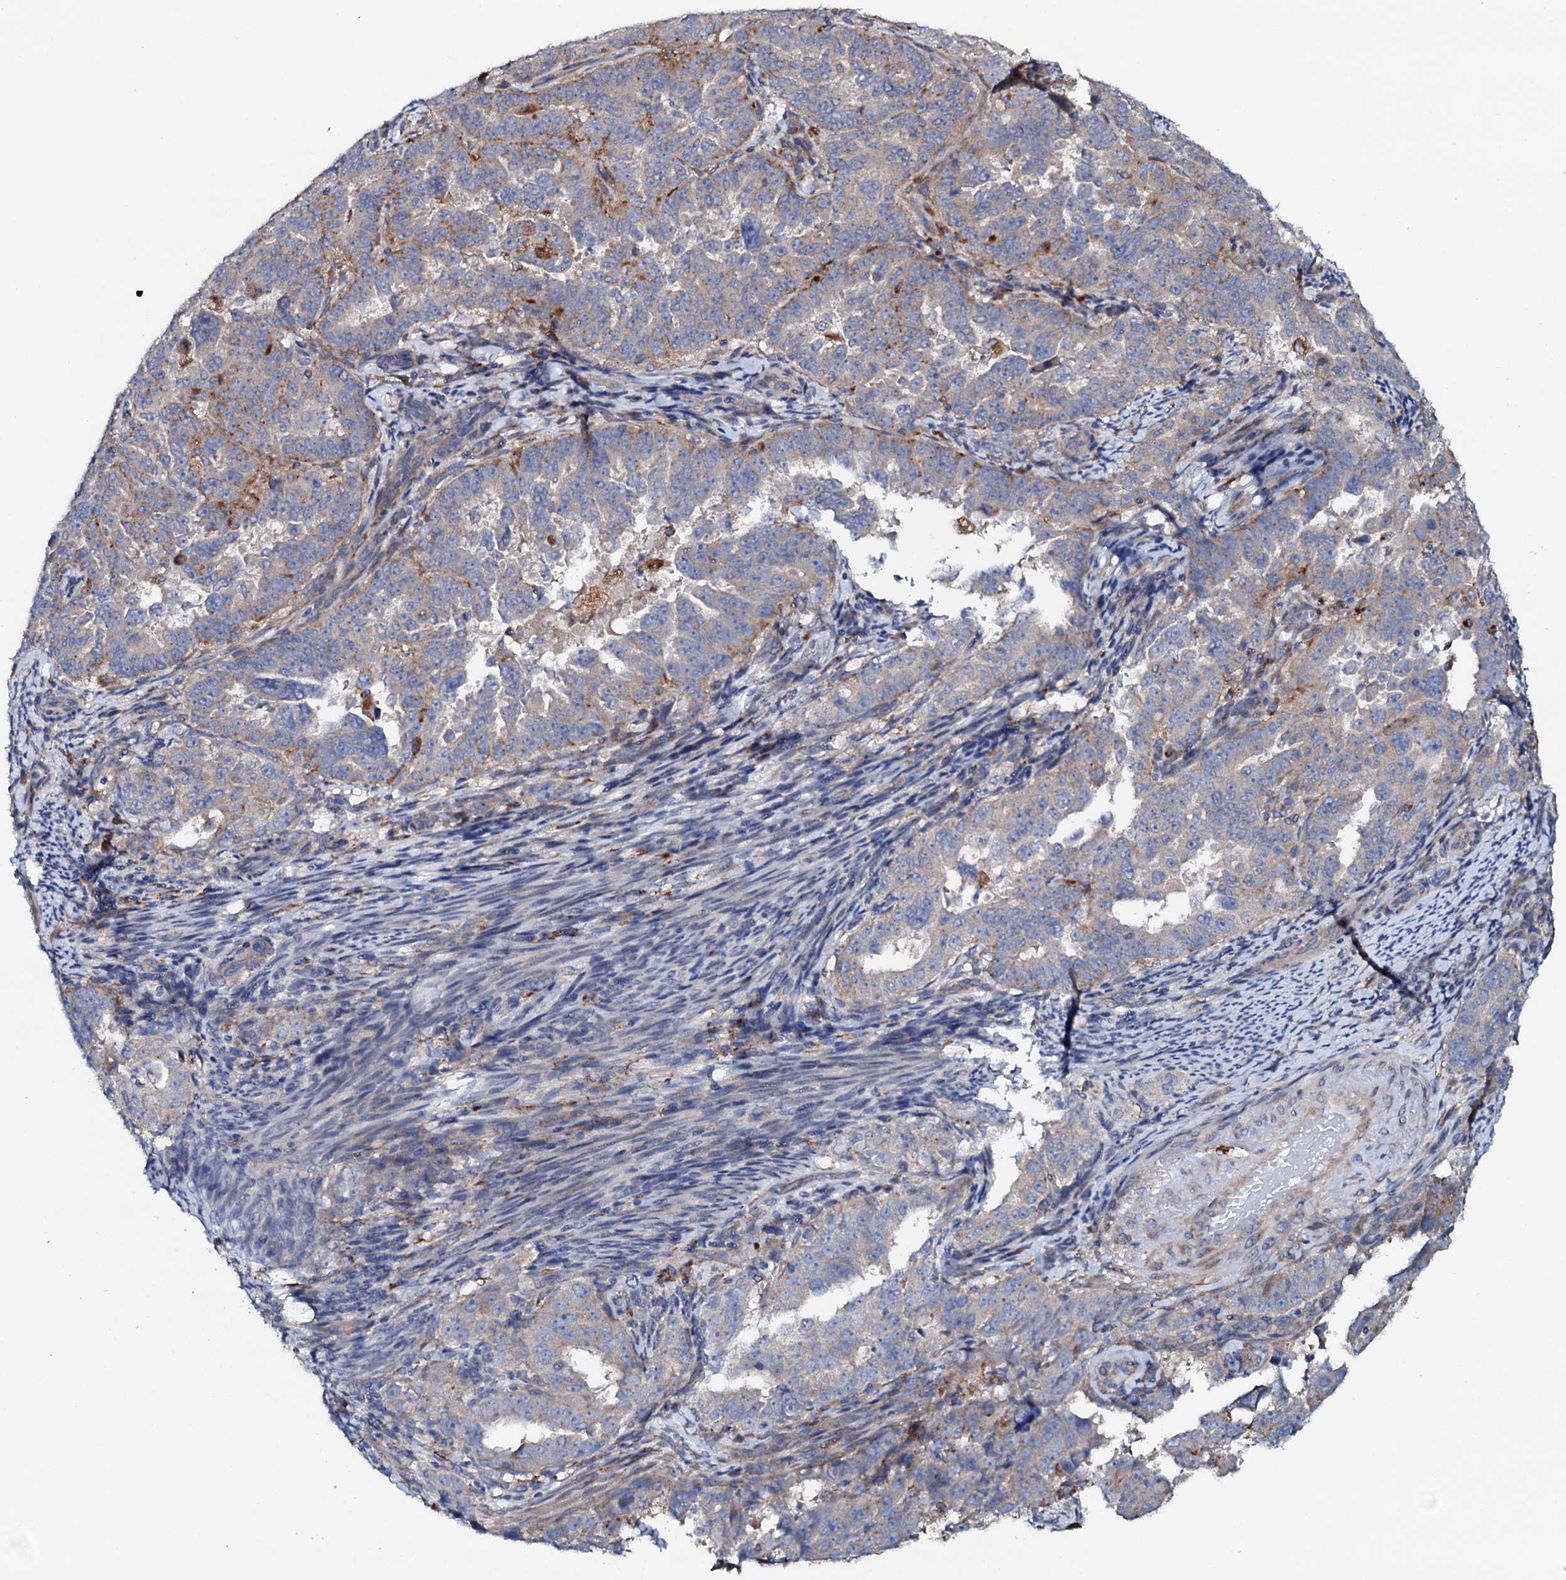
{"staining": {"intensity": "moderate", "quantity": "<25%", "location": "cytoplasmic/membranous"}, "tissue": "endometrial cancer", "cell_type": "Tumor cells", "image_type": "cancer", "snomed": [{"axis": "morphology", "description": "Adenocarcinoma, NOS"}, {"axis": "topography", "description": "Endometrium"}], "caption": "Protein positivity by immunohistochemistry shows moderate cytoplasmic/membranous positivity in about <25% of tumor cells in endometrial cancer (adenocarcinoma).", "gene": "P2RX4", "patient": {"sex": "female", "age": 65}}